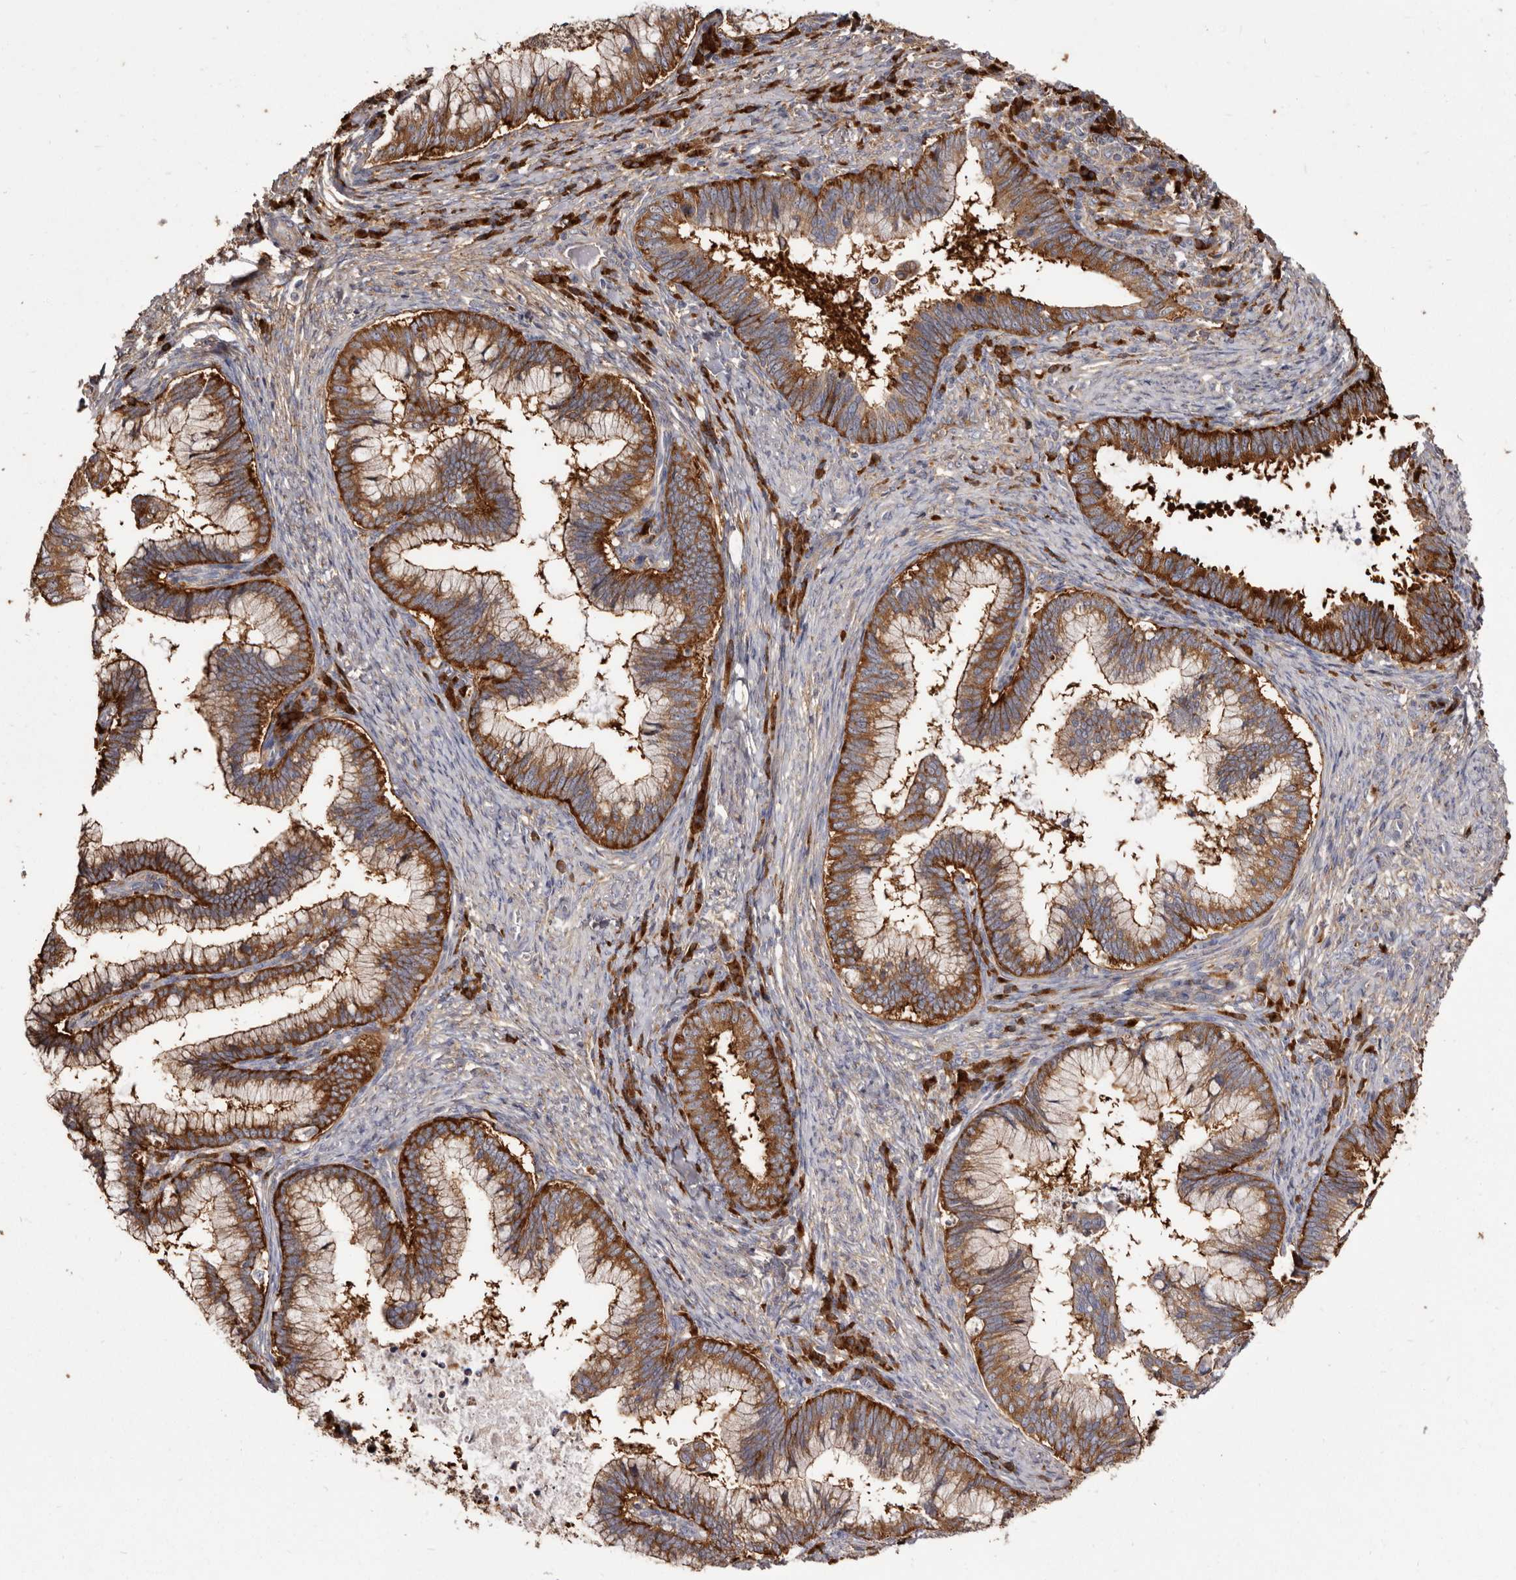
{"staining": {"intensity": "strong", "quantity": ">75%", "location": "cytoplasmic/membranous"}, "tissue": "cervical cancer", "cell_type": "Tumor cells", "image_type": "cancer", "snomed": [{"axis": "morphology", "description": "Adenocarcinoma, NOS"}, {"axis": "topography", "description": "Cervix"}], "caption": "Adenocarcinoma (cervical) was stained to show a protein in brown. There is high levels of strong cytoplasmic/membranous staining in approximately >75% of tumor cells. (DAB = brown stain, brightfield microscopy at high magnification).", "gene": "TPD52", "patient": {"sex": "female", "age": 36}}